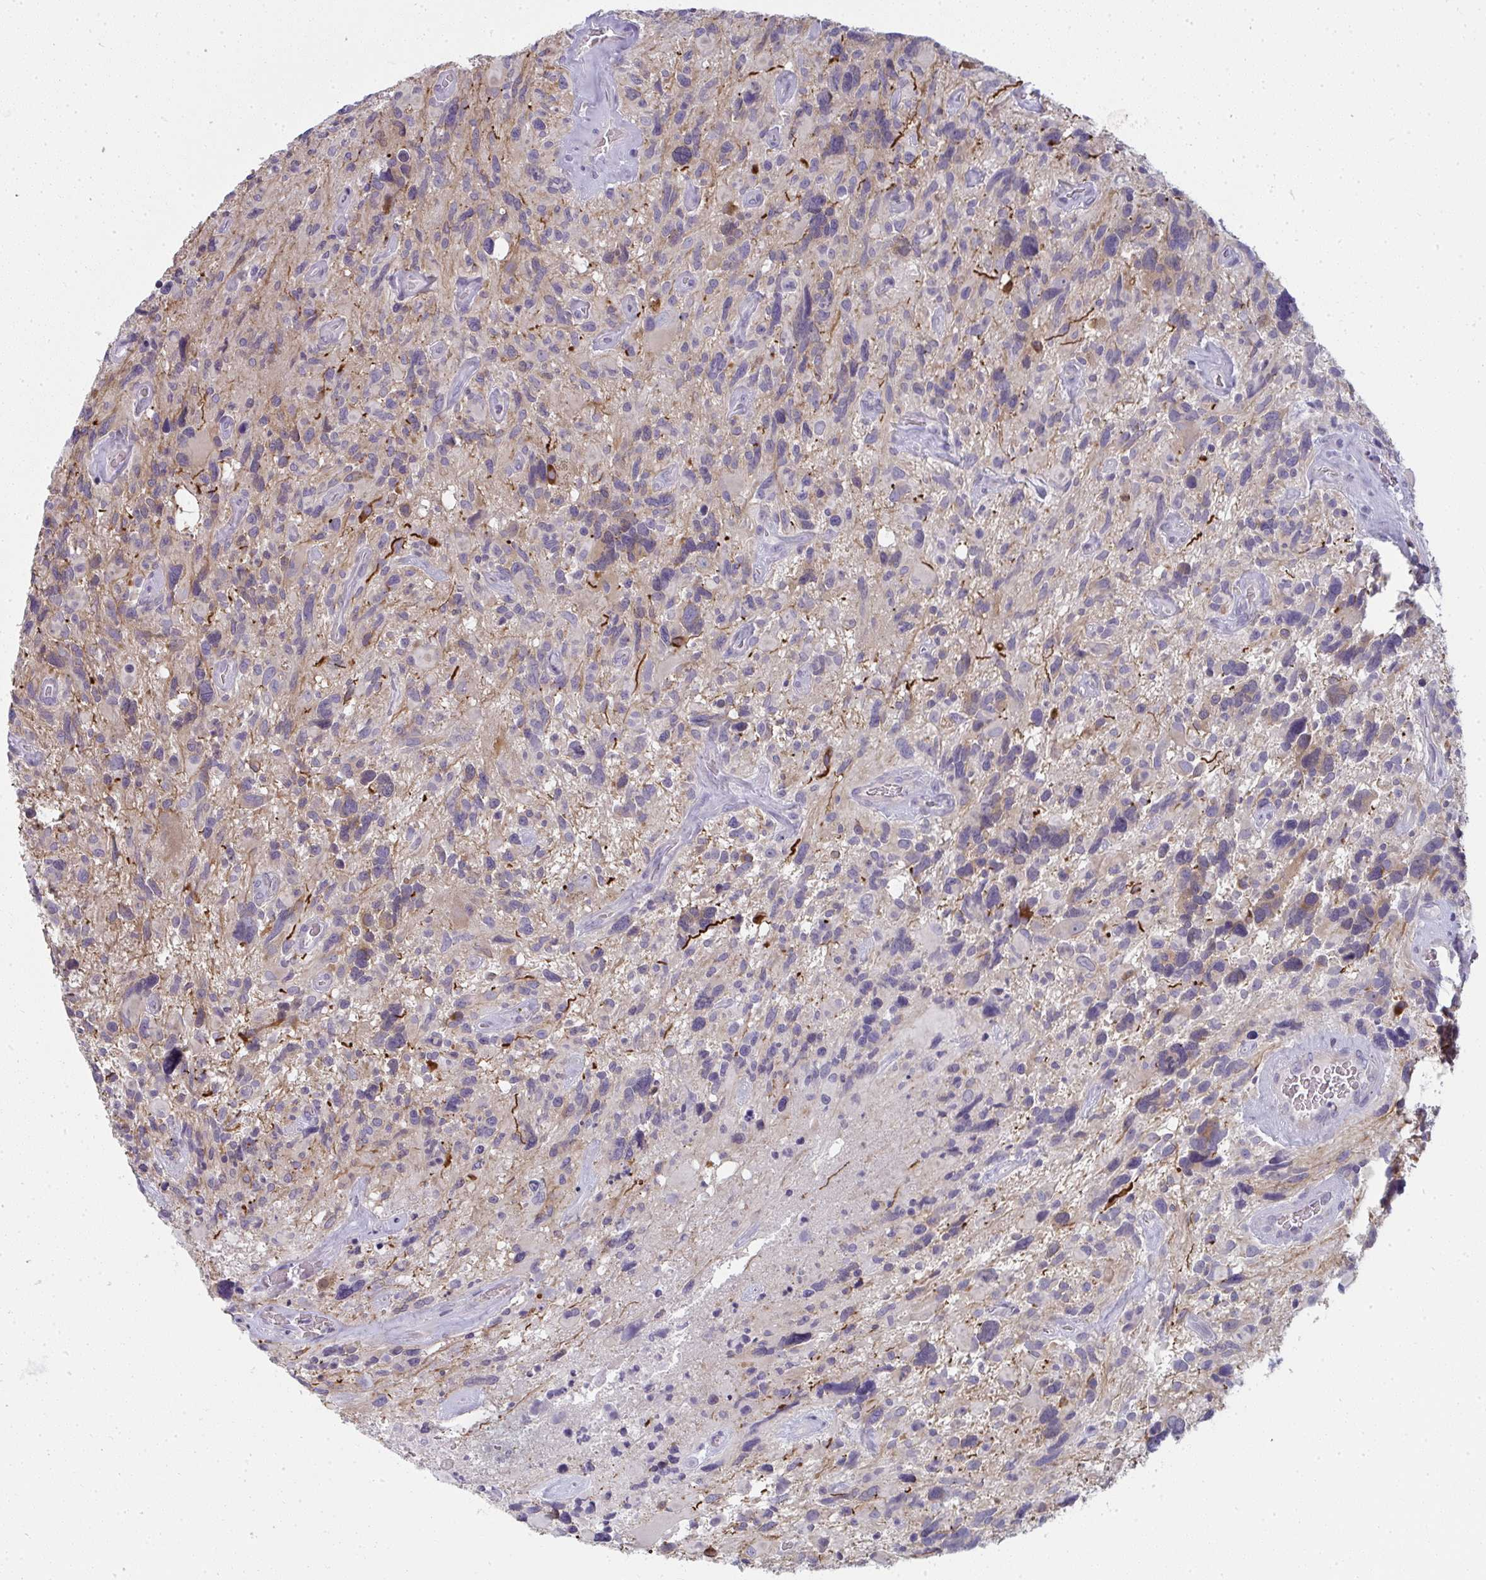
{"staining": {"intensity": "negative", "quantity": "none", "location": "none"}, "tissue": "glioma", "cell_type": "Tumor cells", "image_type": "cancer", "snomed": [{"axis": "morphology", "description": "Glioma, malignant, High grade"}, {"axis": "topography", "description": "Brain"}], "caption": "A micrograph of human glioma is negative for staining in tumor cells.", "gene": "SHB", "patient": {"sex": "male", "age": 49}}